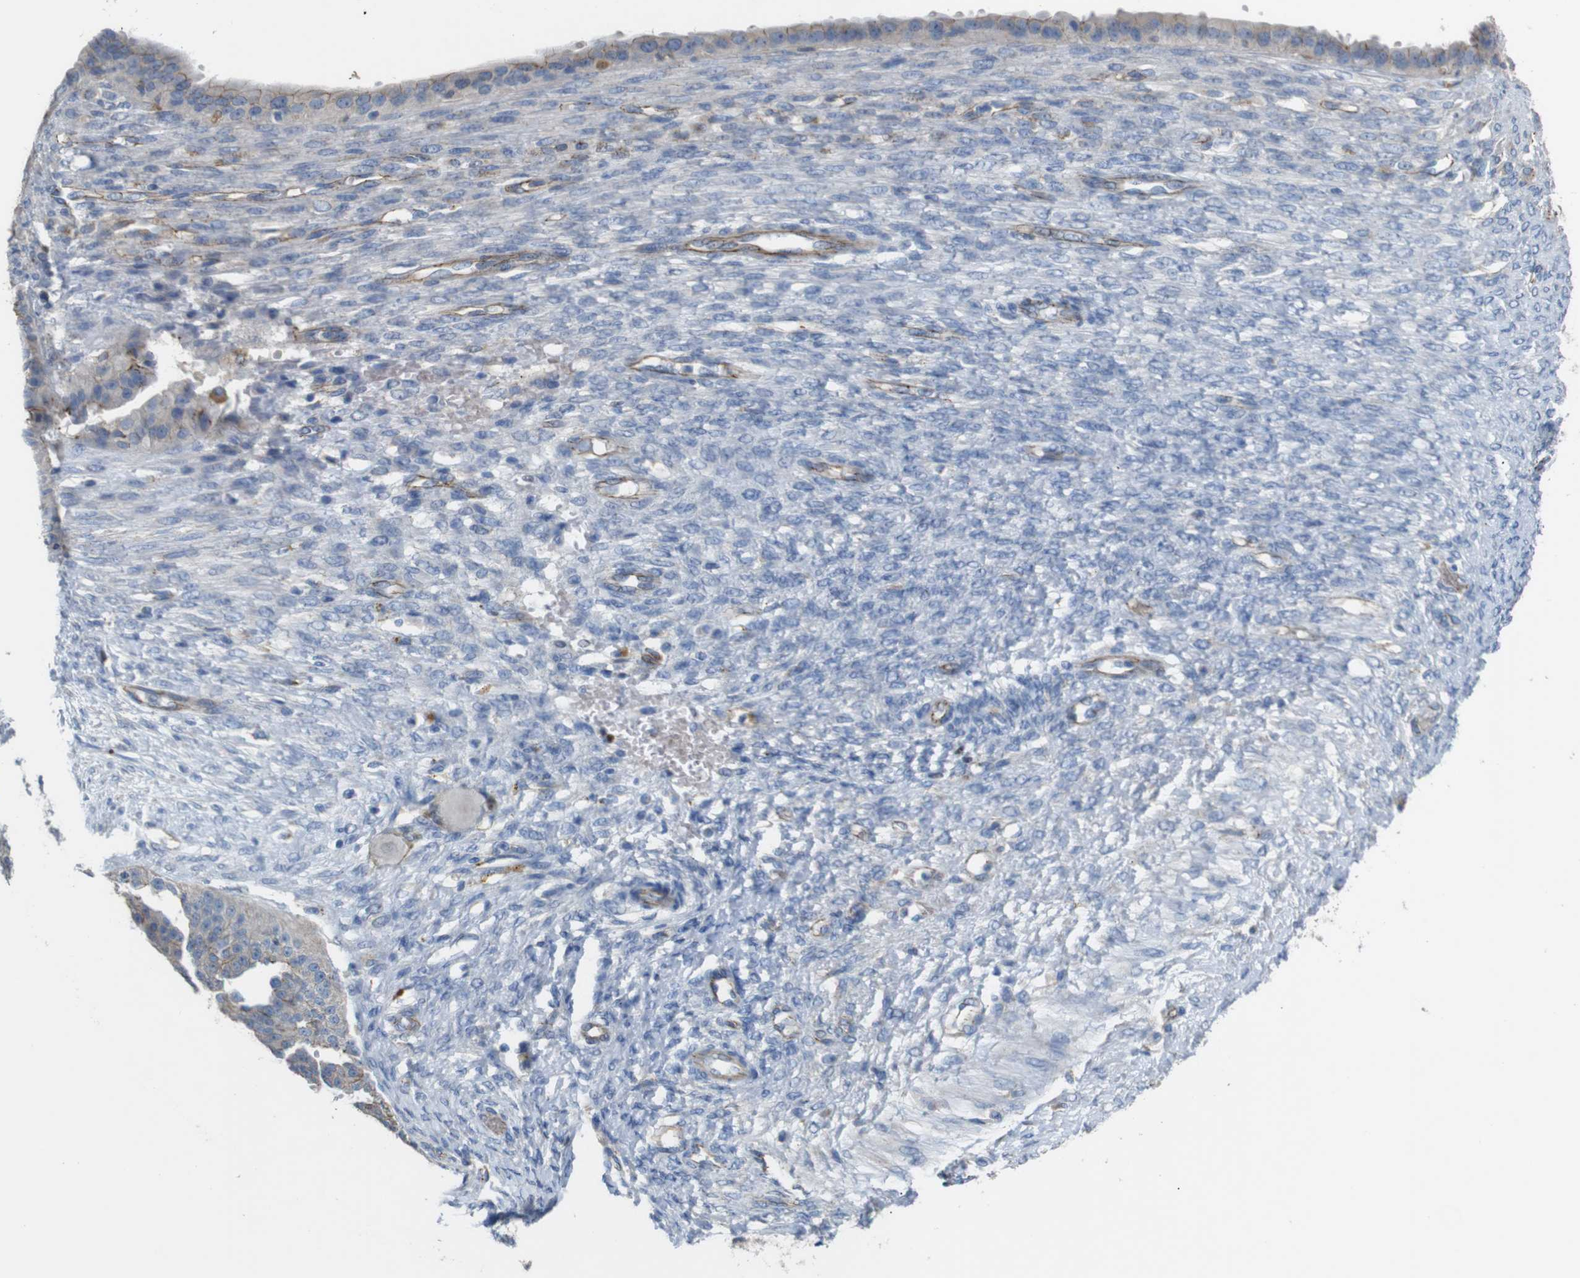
{"staining": {"intensity": "moderate", "quantity": "<25%", "location": "cytoplasmic/membranous"}, "tissue": "ovarian cancer", "cell_type": "Tumor cells", "image_type": "cancer", "snomed": [{"axis": "morphology", "description": "Cystadenocarcinoma, serous, NOS"}, {"axis": "topography", "description": "Ovary"}], "caption": "A brown stain labels moderate cytoplasmic/membranous staining of a protein in human ovarian cancer tumor cells.", "gene": "NHLRC3", "patient": {"sex": "female", "age": 58}}